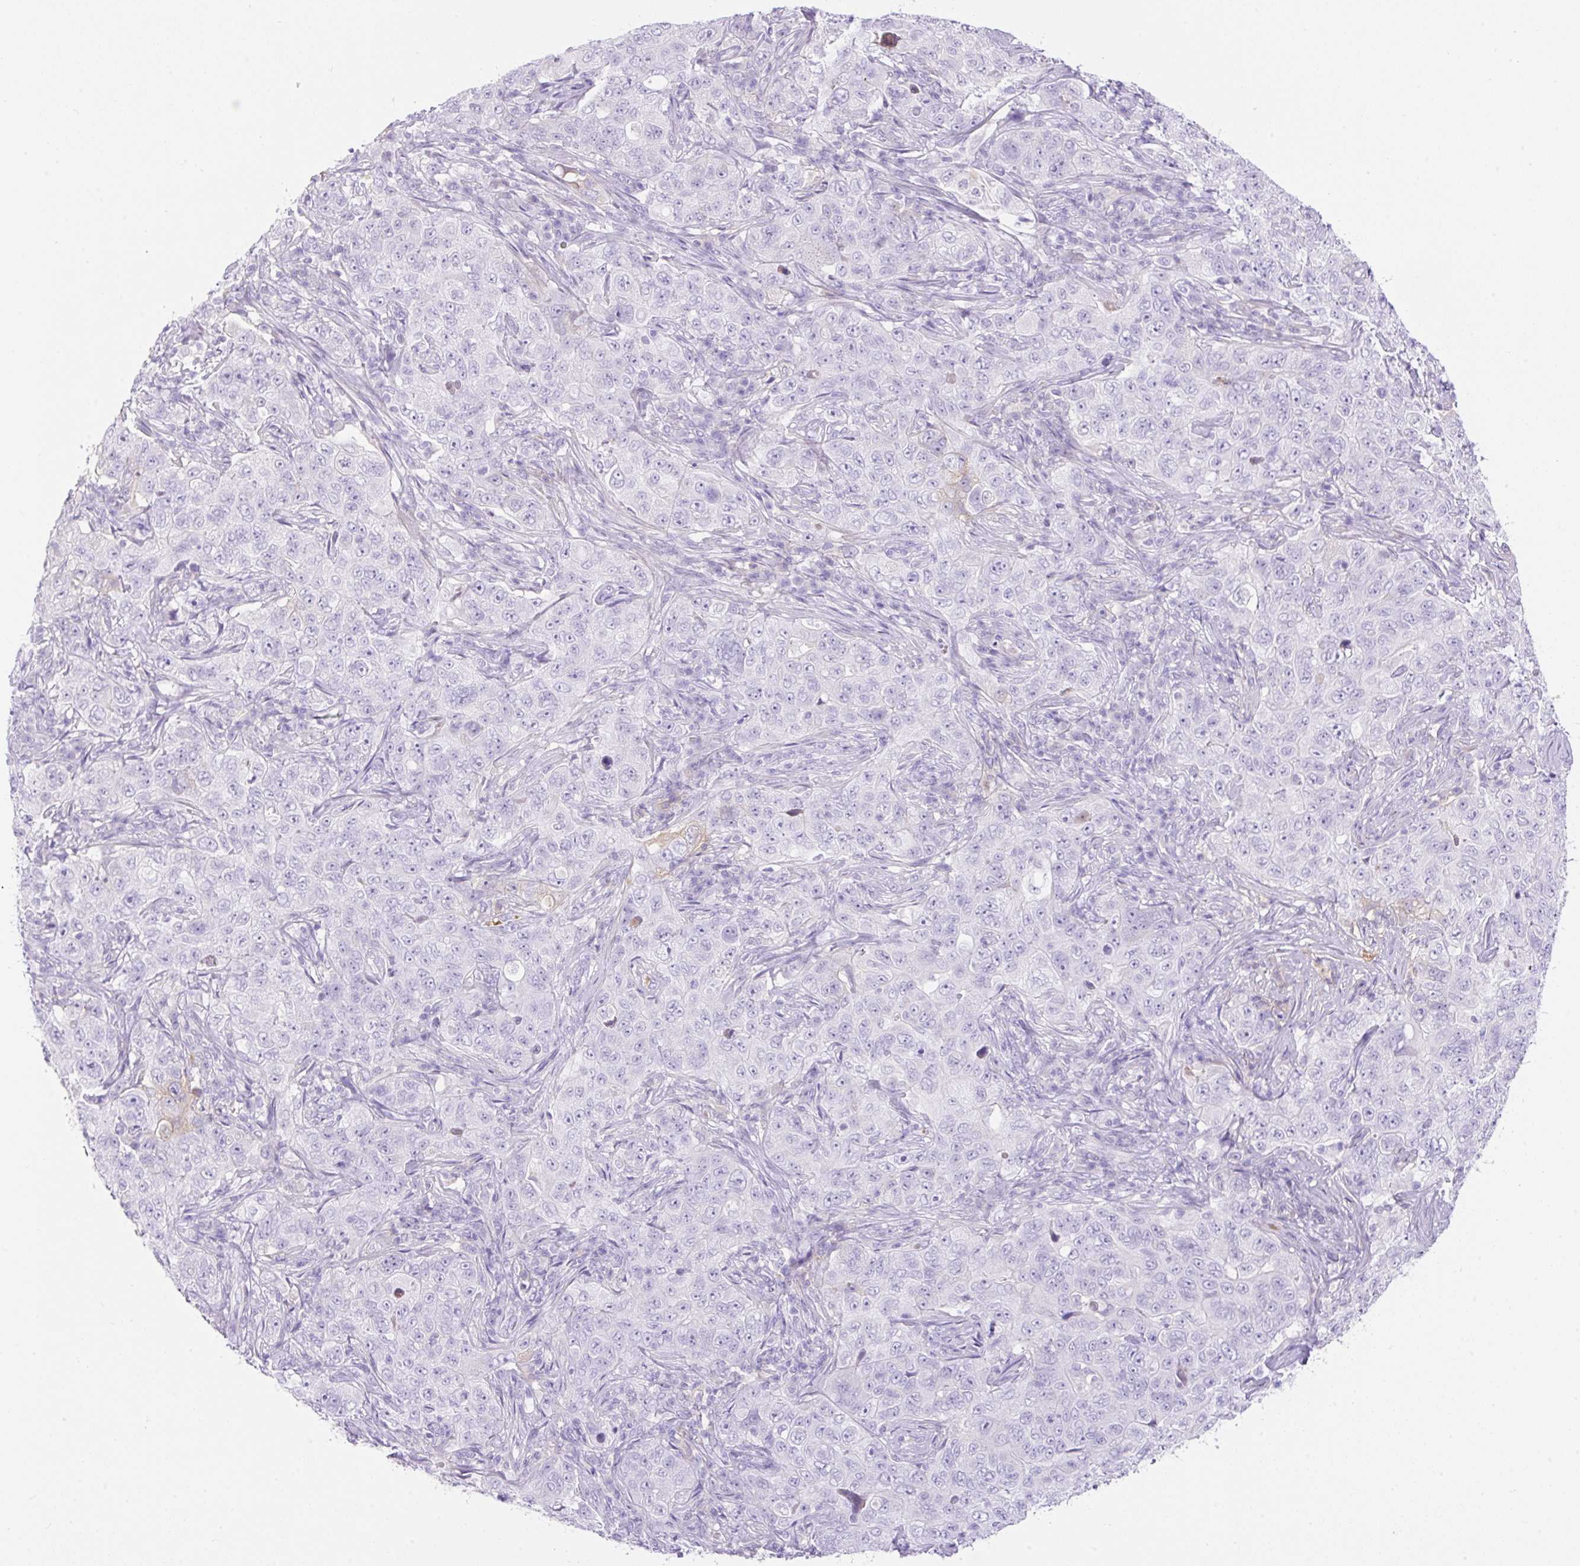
{"staining": {"intensity": "negative", "quantity": "none", "location": "none"}, "tissue": "pancreatic cancer", "cell_type": "Tumor cells", "image_type": "cancer", "snomed": [{"axis": "morphology", "description": "Adenocarcinoma, NOS"}, {"axis": "topography", "description": "Pancreas"}], "caption": "Immunohistochemistry photomicrograph of human adenocarcinoma (pancreatic) stained for a protein (brown), which displays no expression in tumor cells.", "gene": "TDRD15", "patient": {"sex": "male", "age": 68}}